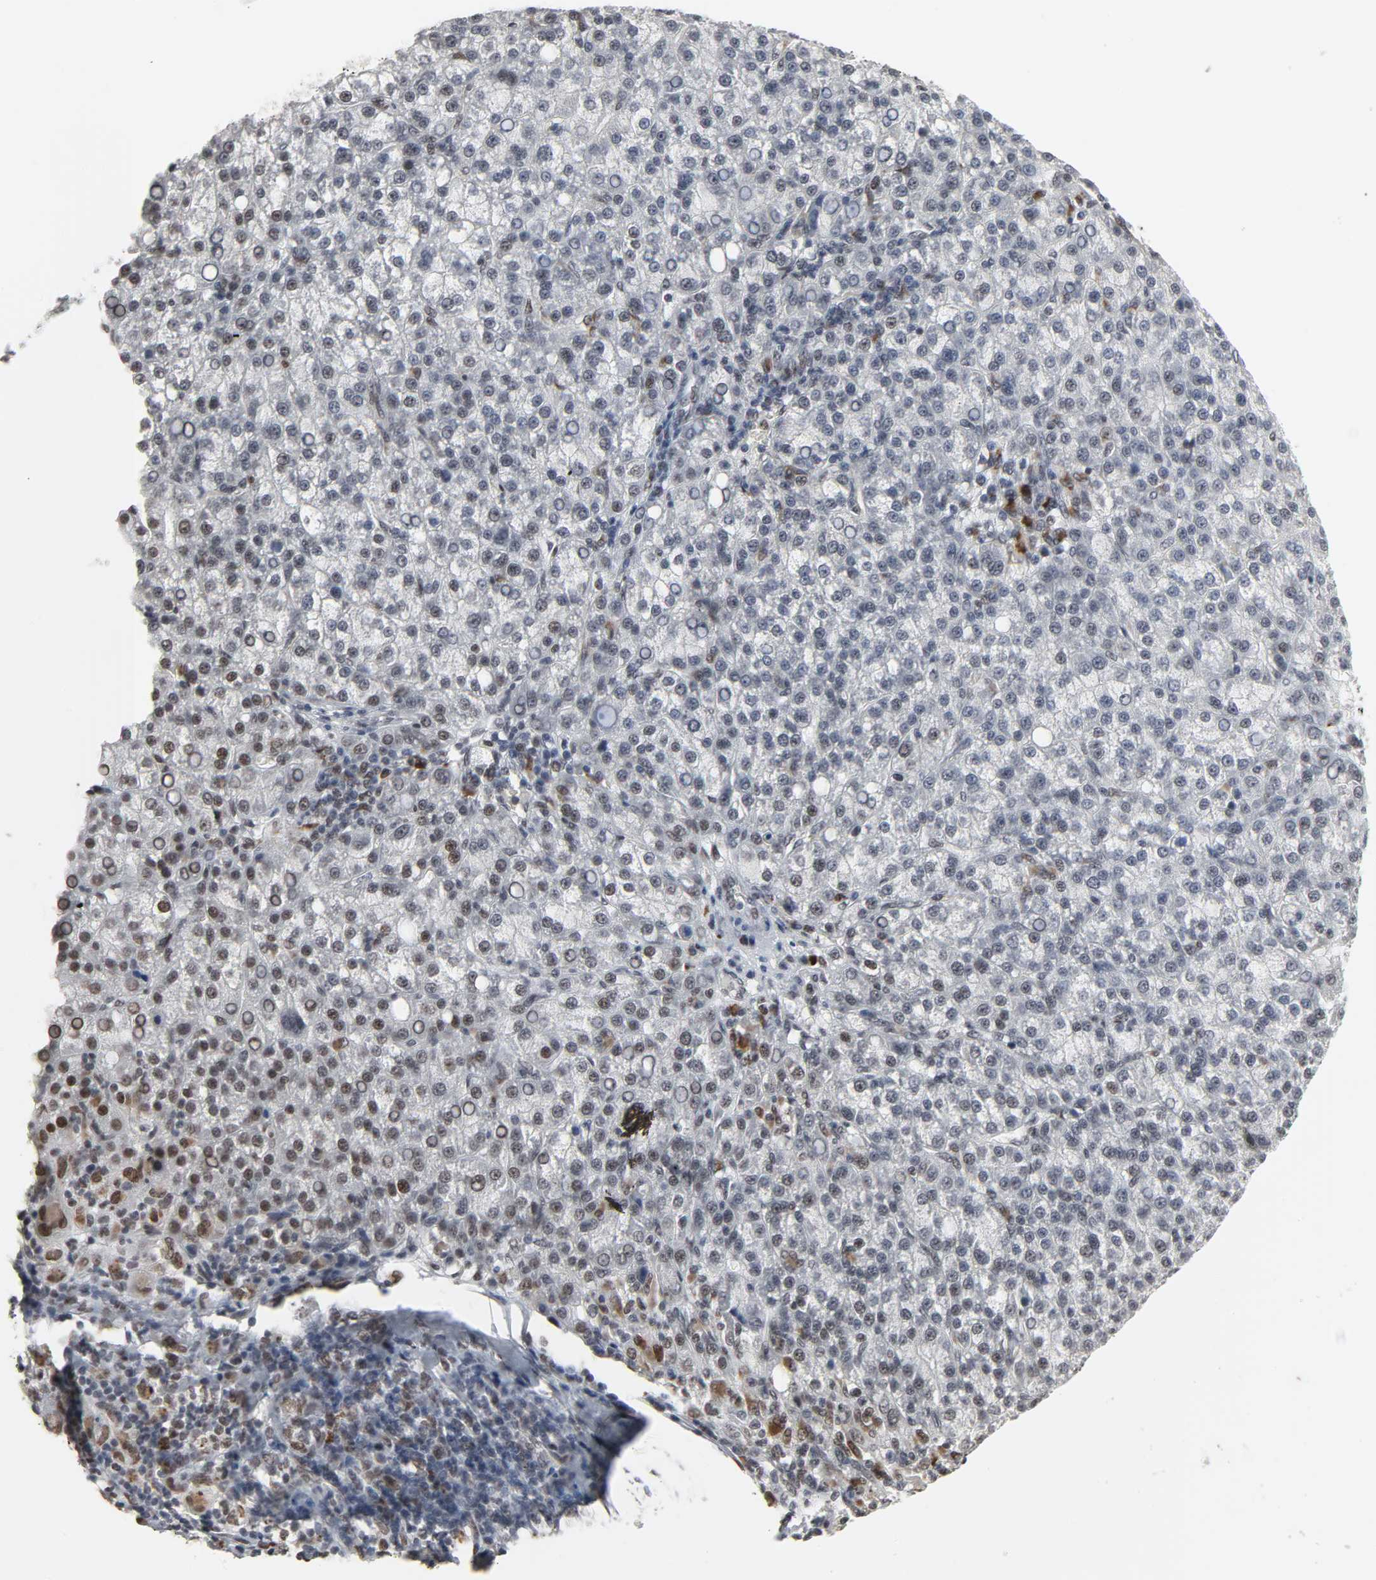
{"staining": {"intensity": "weak", "quantity": "<25%", "location": "nuclear"}, "tissue": "liver cancer", "cell_type": "Tumor cells", "image_type": "cancer", "snomed": [{"axis": "morphology", "description": "Carcinoma, Hepatocellular, NOS"}, {"axis": "topography", "description": "Liver"}], "caption": "Tumor cells show no significant protein positivity in liver hepatocellular carcinoma. Nuclei are stained in blue.", "gene": "DAZAP1", "patient": {"sex": "female", "age": 58}}